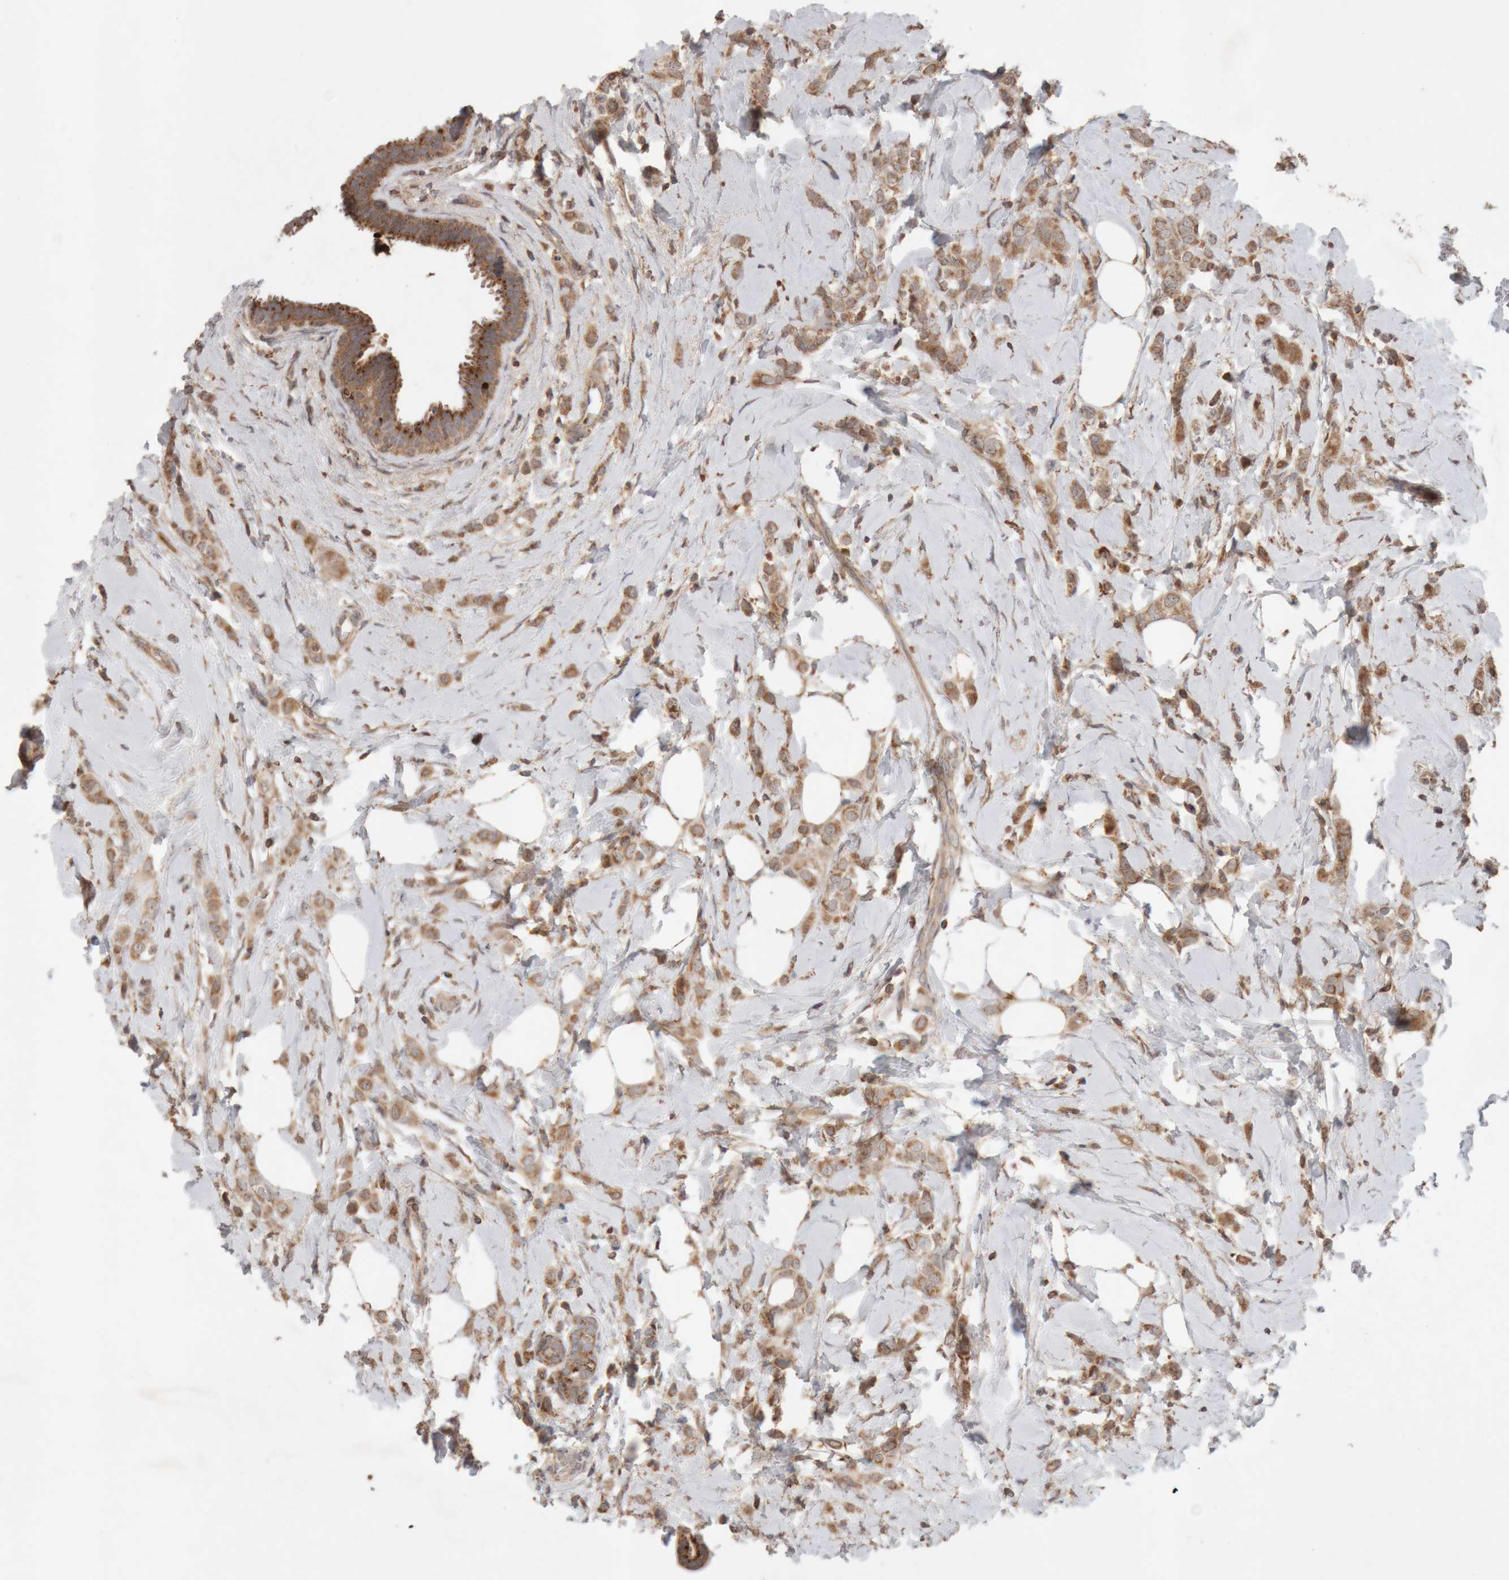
{"staining": {"intensity": "moderate", "quantity": ">75%", "location": "cytoplasmic/membranous"}, "tissue": "breast cancer", "cell_type": "Tumor cells", "image_type": "cancer", "snomed": [{"axis": "morphology", "description": "Lobular carcinoma"}, {"axis": "topography", "description": "Breast"}], "caption": "Brown immunohistochemical staining in breast cancer shows moderate cytoplasmic/membranous expression in about >75% of tumor cells. (Stains: DAB (3,3'-diaminobenzidine) in brown, nuclei in blue, Microscopy: brightfield microscopy at high magnification).", "gene": "KIF21B", "patient": {"sex": "female", "age": 47}}